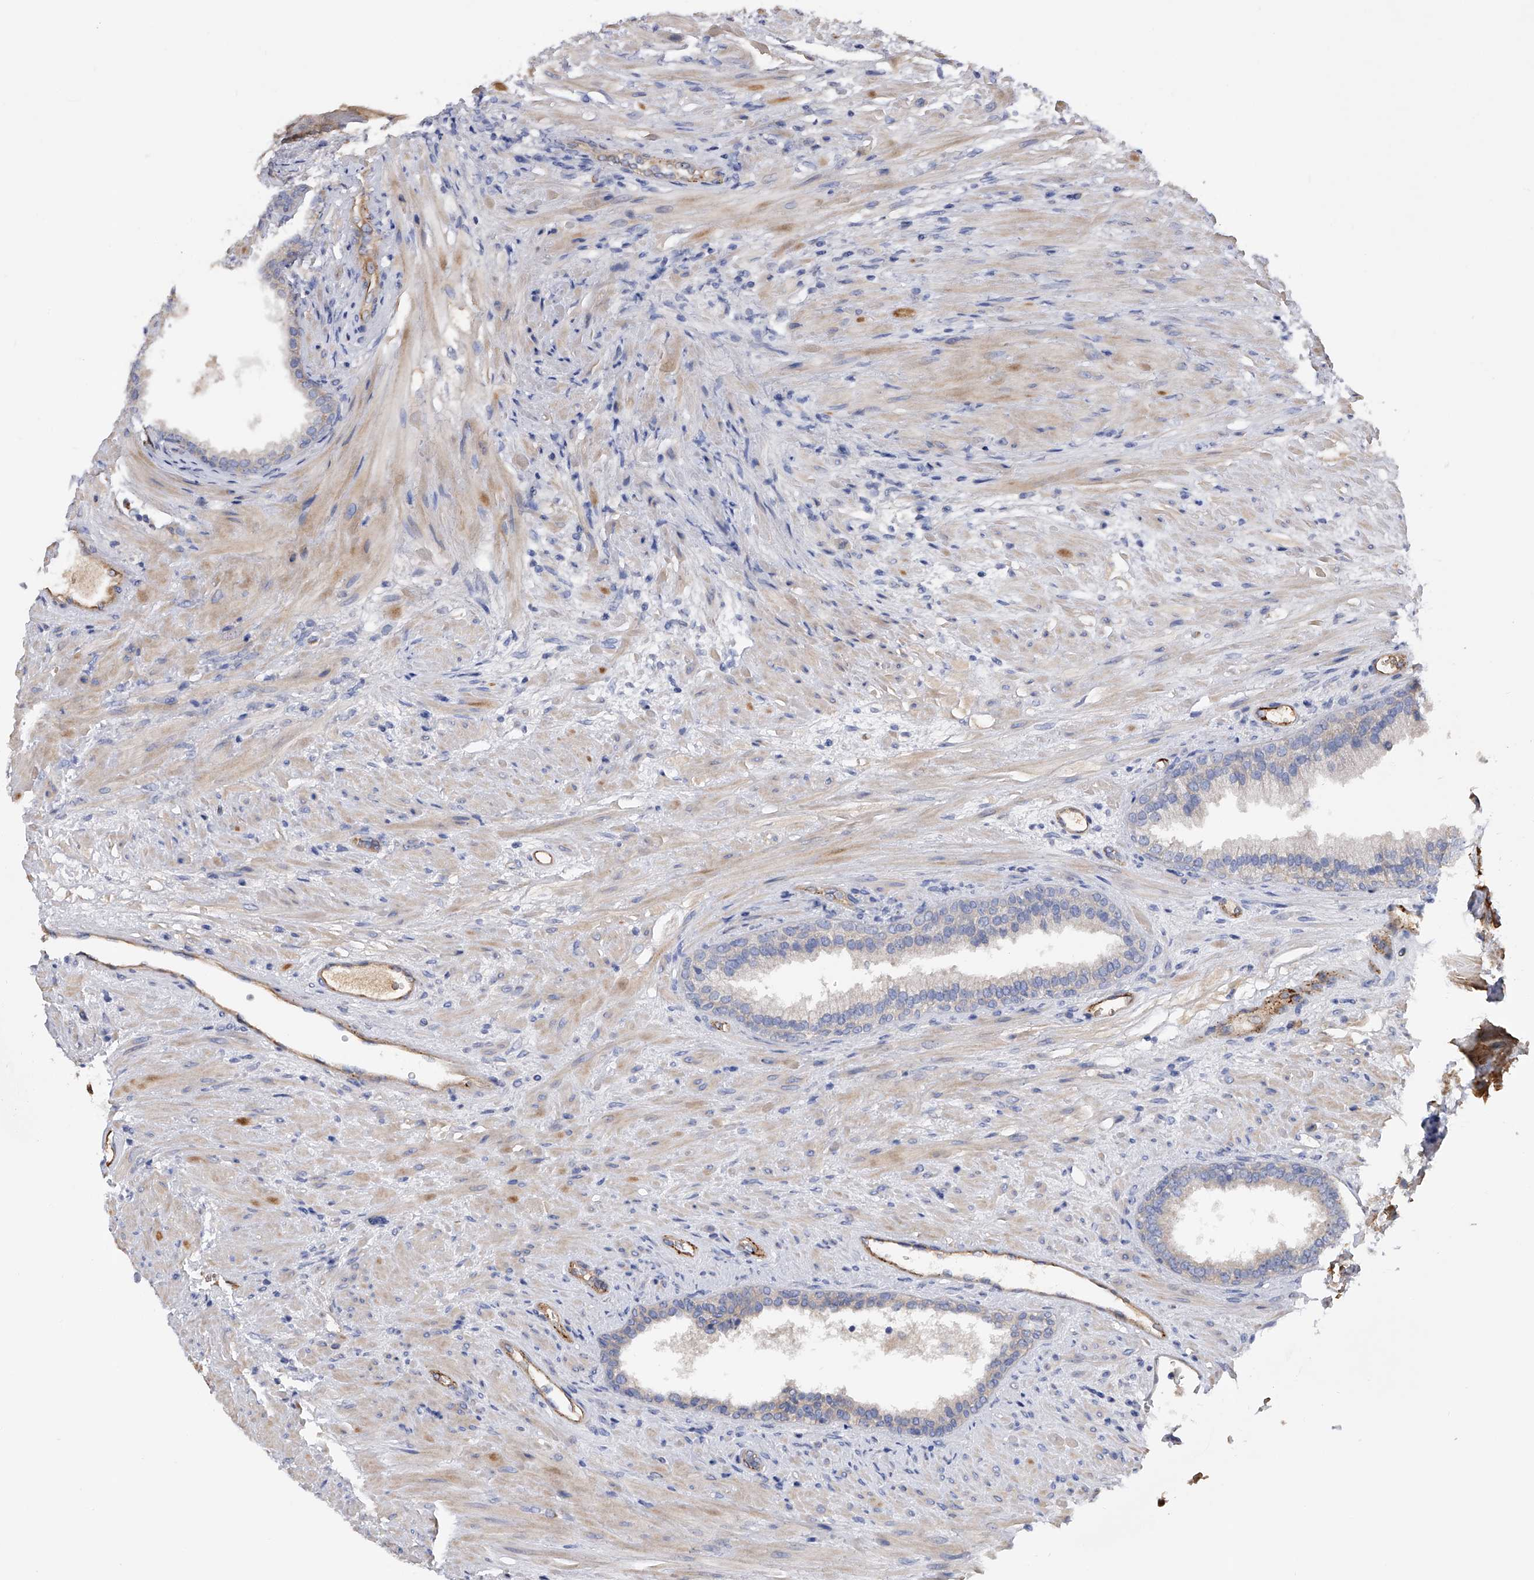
{"staining": {"intensity": "negative", "quantity": "none", "location": "none"}, "tissue": "prostate", "cell_type": "Glandular cells", "image_type": "normal", "snomed": [{"axis": "morphology", "description": "Normal tissue, NOS"}, {"axis": "topography", "description": "Prostate"}], "caption": "This photomicrograph is of normal prostate stained with IHC to label a protein in brown with the nuclei are counter-stained blue. There is no expression in glandular cells.", "gene": "RWDD2A", "patient": {"sex": "male", "age": 76}}